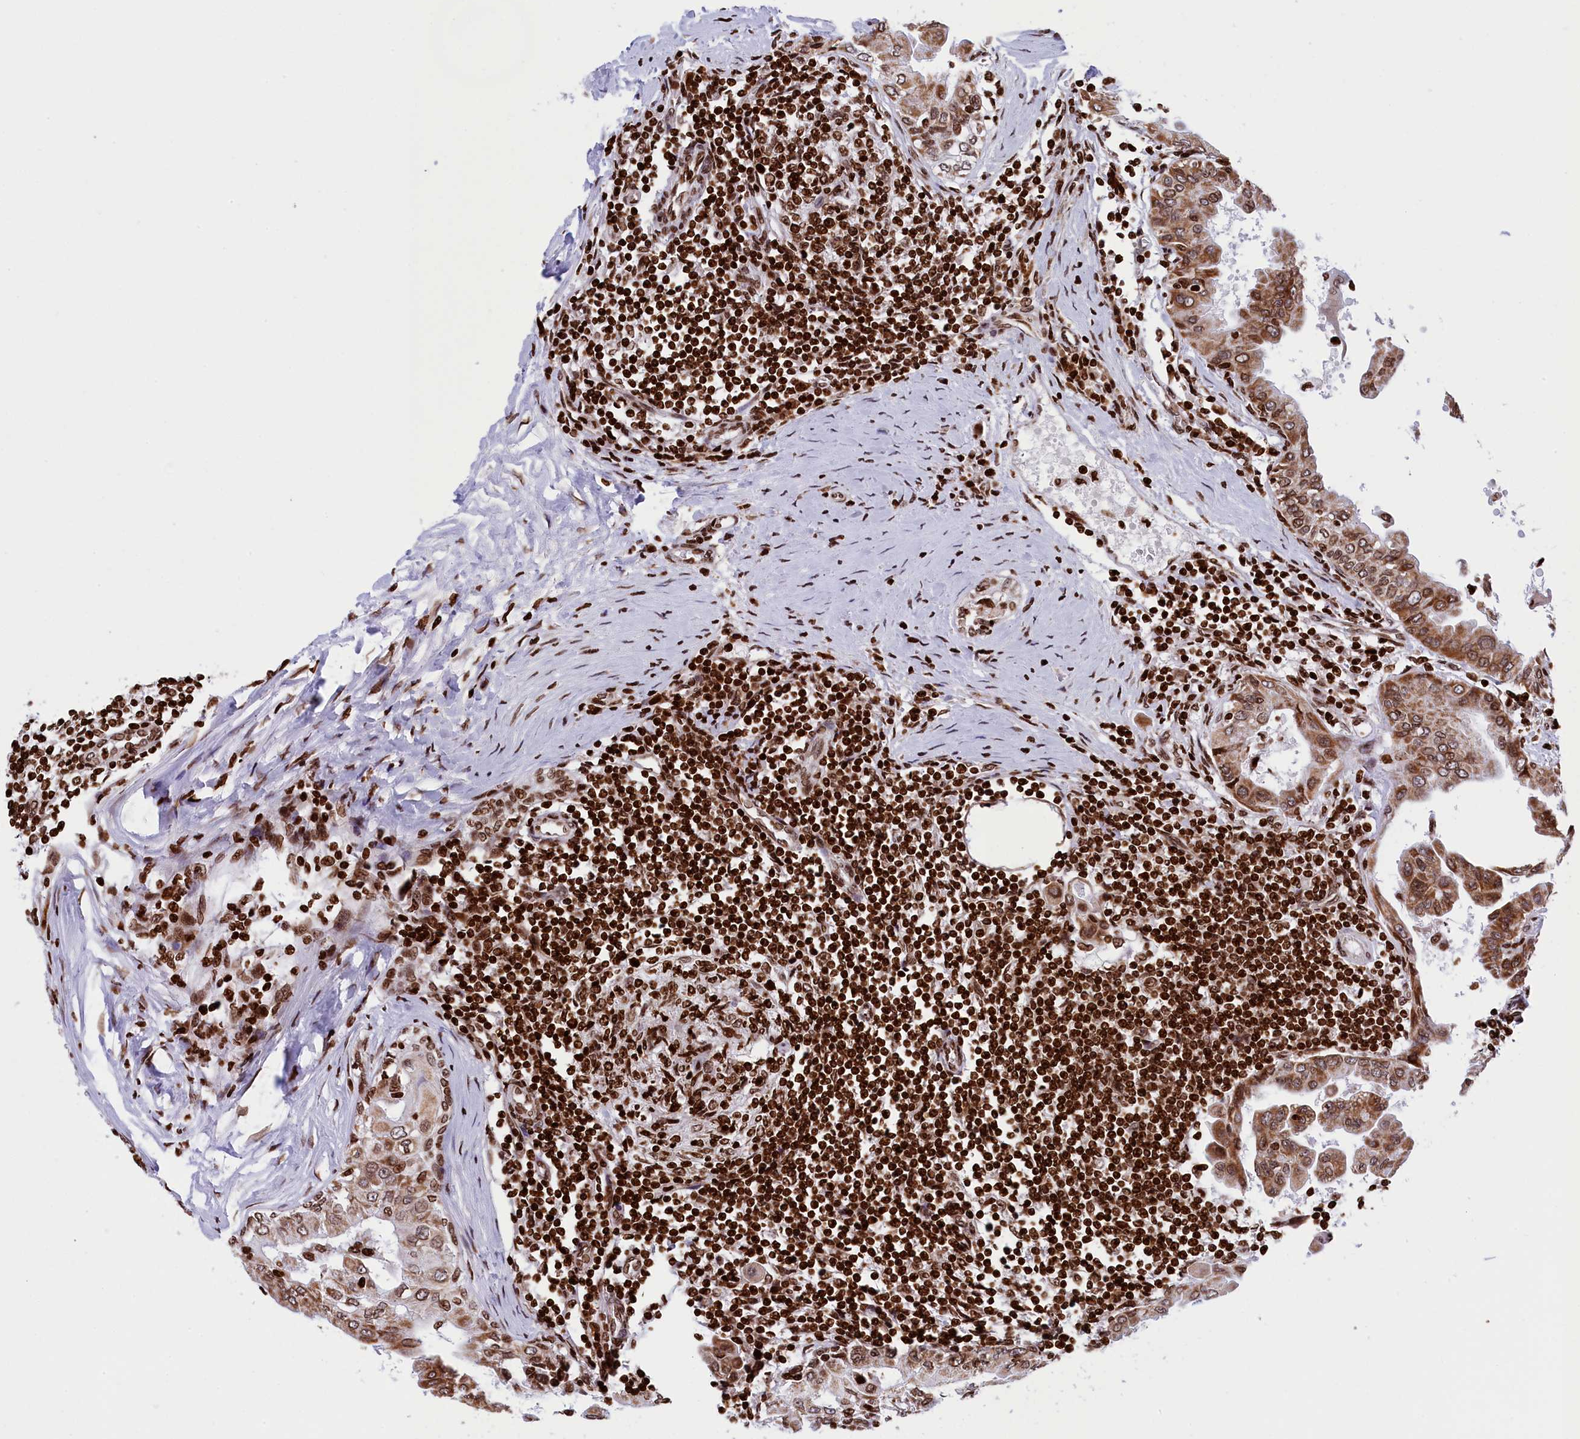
{"staining": {"intensity": "moderate", "quantity": ">75%", "location": "cytoplasmic/membranous,nuclear"}, "tissue": "thyroid cancer", "cell_type": "Tumor cells", "image_type": "cancer", "snomed": [{"axis": "morphology", "description": "Papillary adenocarcinoma, NOS"}, {"axis": "topography", "description": "Thyroid gland"}], "caption": "Papillary adenocarcinoma (thyroid) tissue displays moderate cytoplasmic/membranous and nuclear staining in about >75% of tumor cells The staining was performed using DAB (3,3'-diaminobenzidine) to visualize the protein expression in brown, while the nuclei were stained in blue with hematoxylin (Magnification: 20x).", "gene": "TIMM29", "patient": {"sex": "male", "age": 33}}